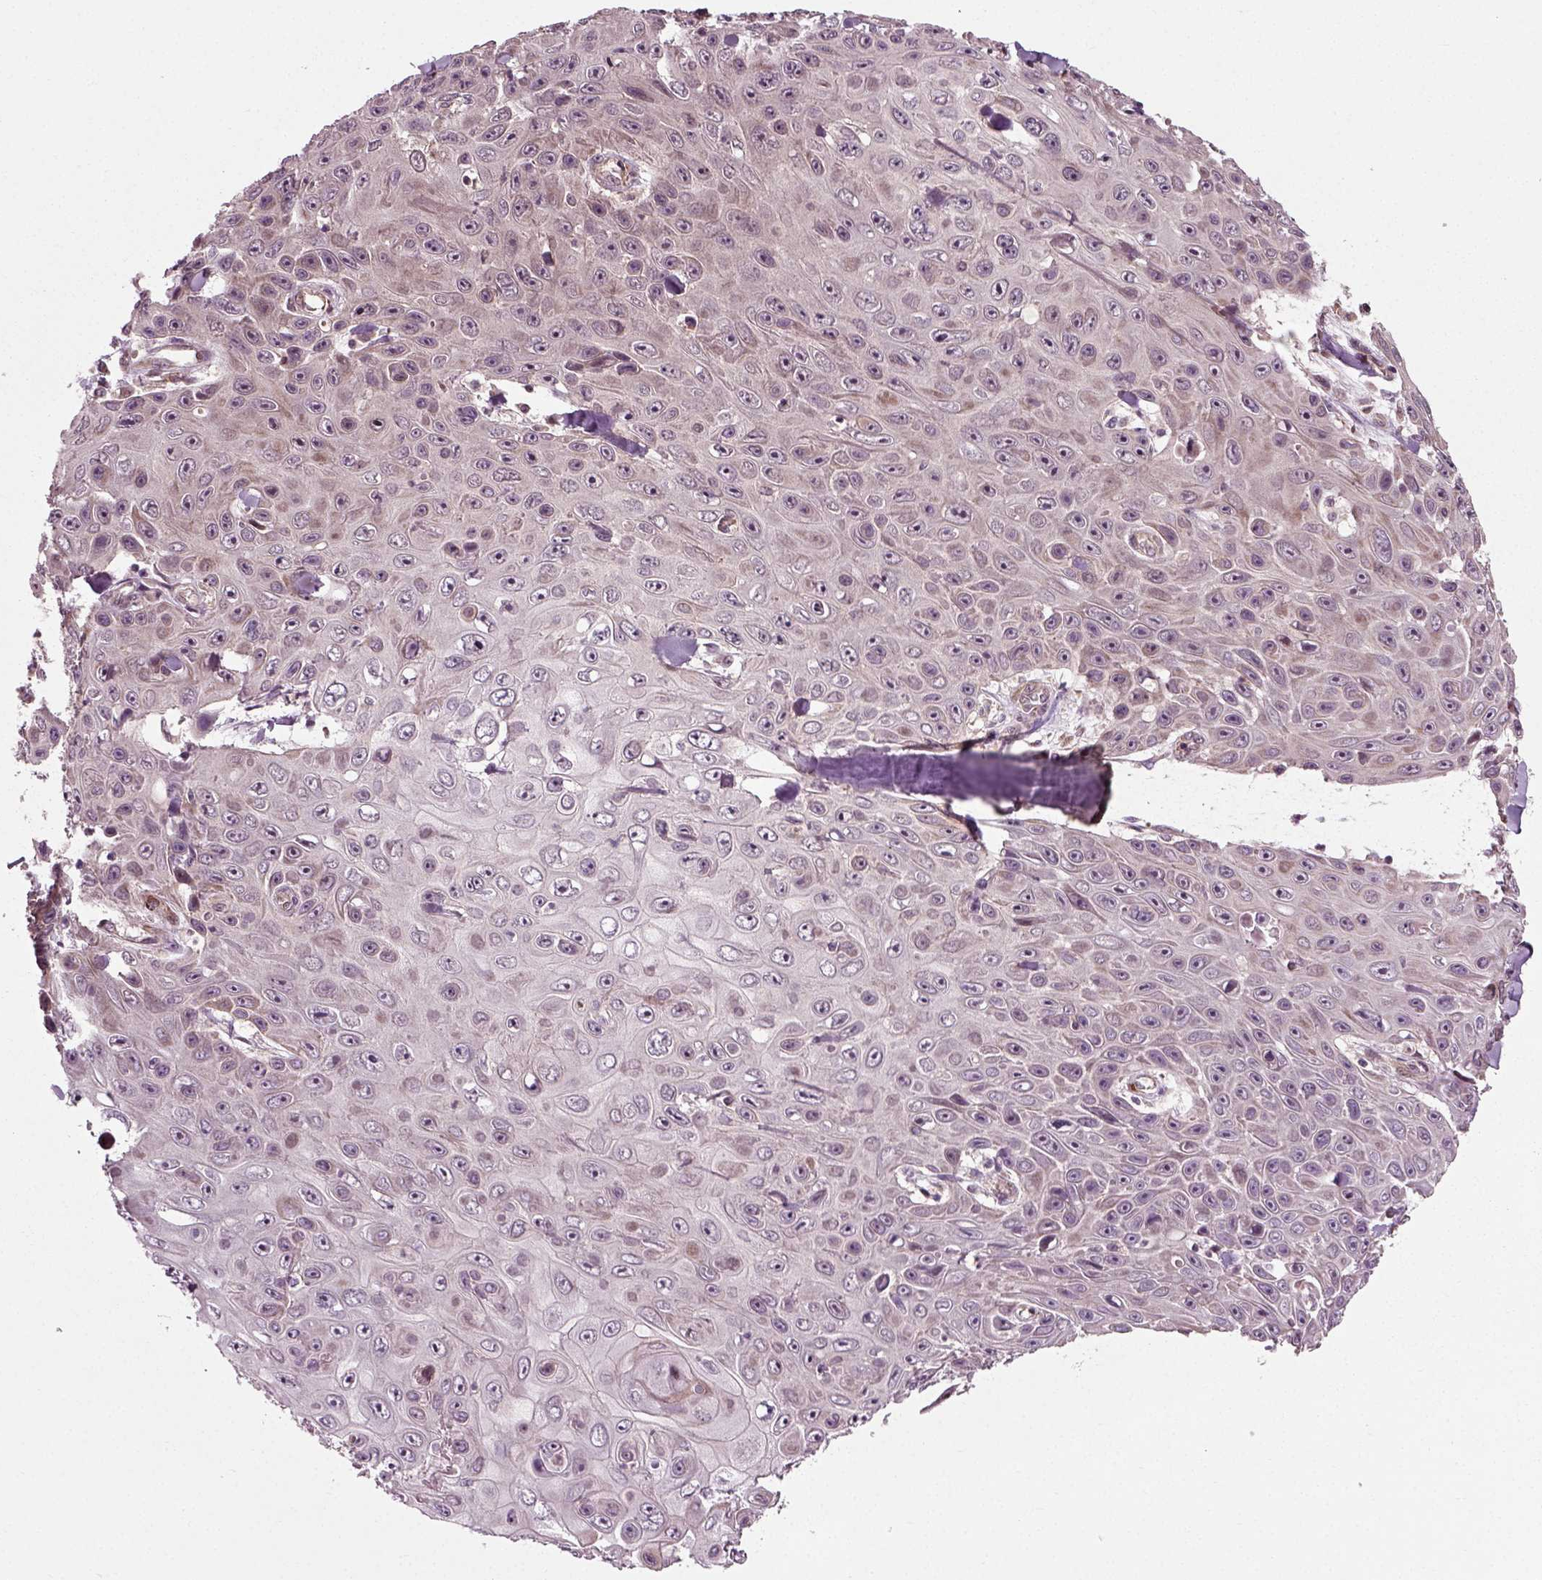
{"staining": {"intensity": "weak", "quantity": "<25%", "location": "cytoplasmic/membranous"}, "tissue": "skin cancer", "cell_type": "Tumor cells", "image_type": "cancer", "snomed": [{"axis": "morphology", "description": "Squamous cell carcinoma, NOS"}, {"axis": "topography", "description": "Skin"}], "caption": "This is an IHC histopathology image of skin cancer. There is no staining in tumor cells.", "gene": "PLCD3", "patient": {"sex": "male", "age": 82}}